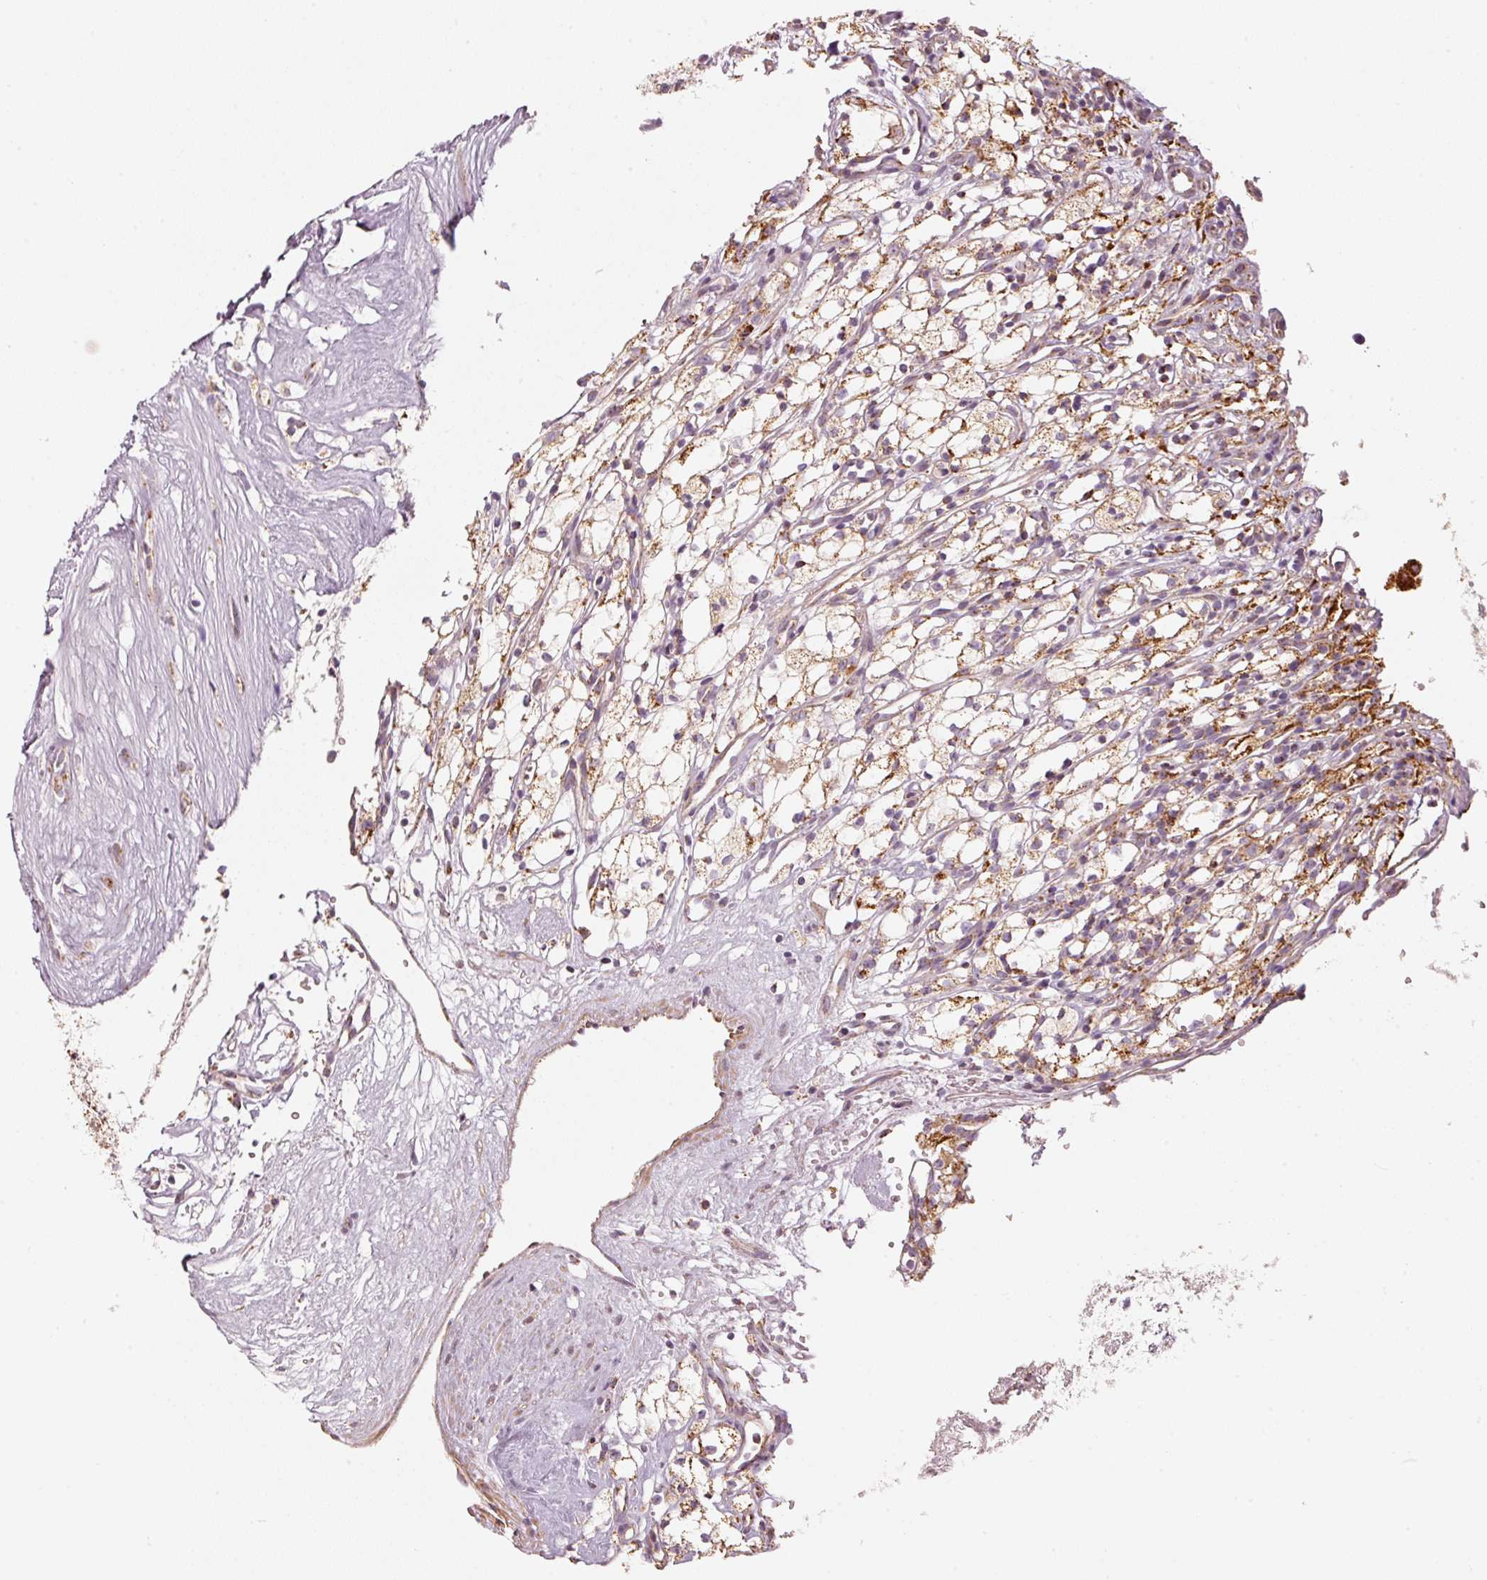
{"staining": {"intensity": "moderate", "quantity": "25%-75%", "location": "cytoplasmic/membranous"}, "tissue": "renal cancer", "cell_type": "Tumor cells", "image_type": "cancer", "snomed": [{"axis": "morphology", "description": "Adenocarcinoma, NOS"}, {"axis": "topography", "description": "Kidney"}], "caption": "High-magnification brightfield microscopy of renal adenocarcinoma stained with DAB (brown) and counterstained with hematoxylin (blue). tumor cells exhibit moderate cytoplasmic/membranous positivity is identified in about25%-75% of cells. (brown staining indicates protein expression, while blue staining denotes nuclei).", "gene": "C17orf98", "patient": {"sex": "male", "age": 59}}